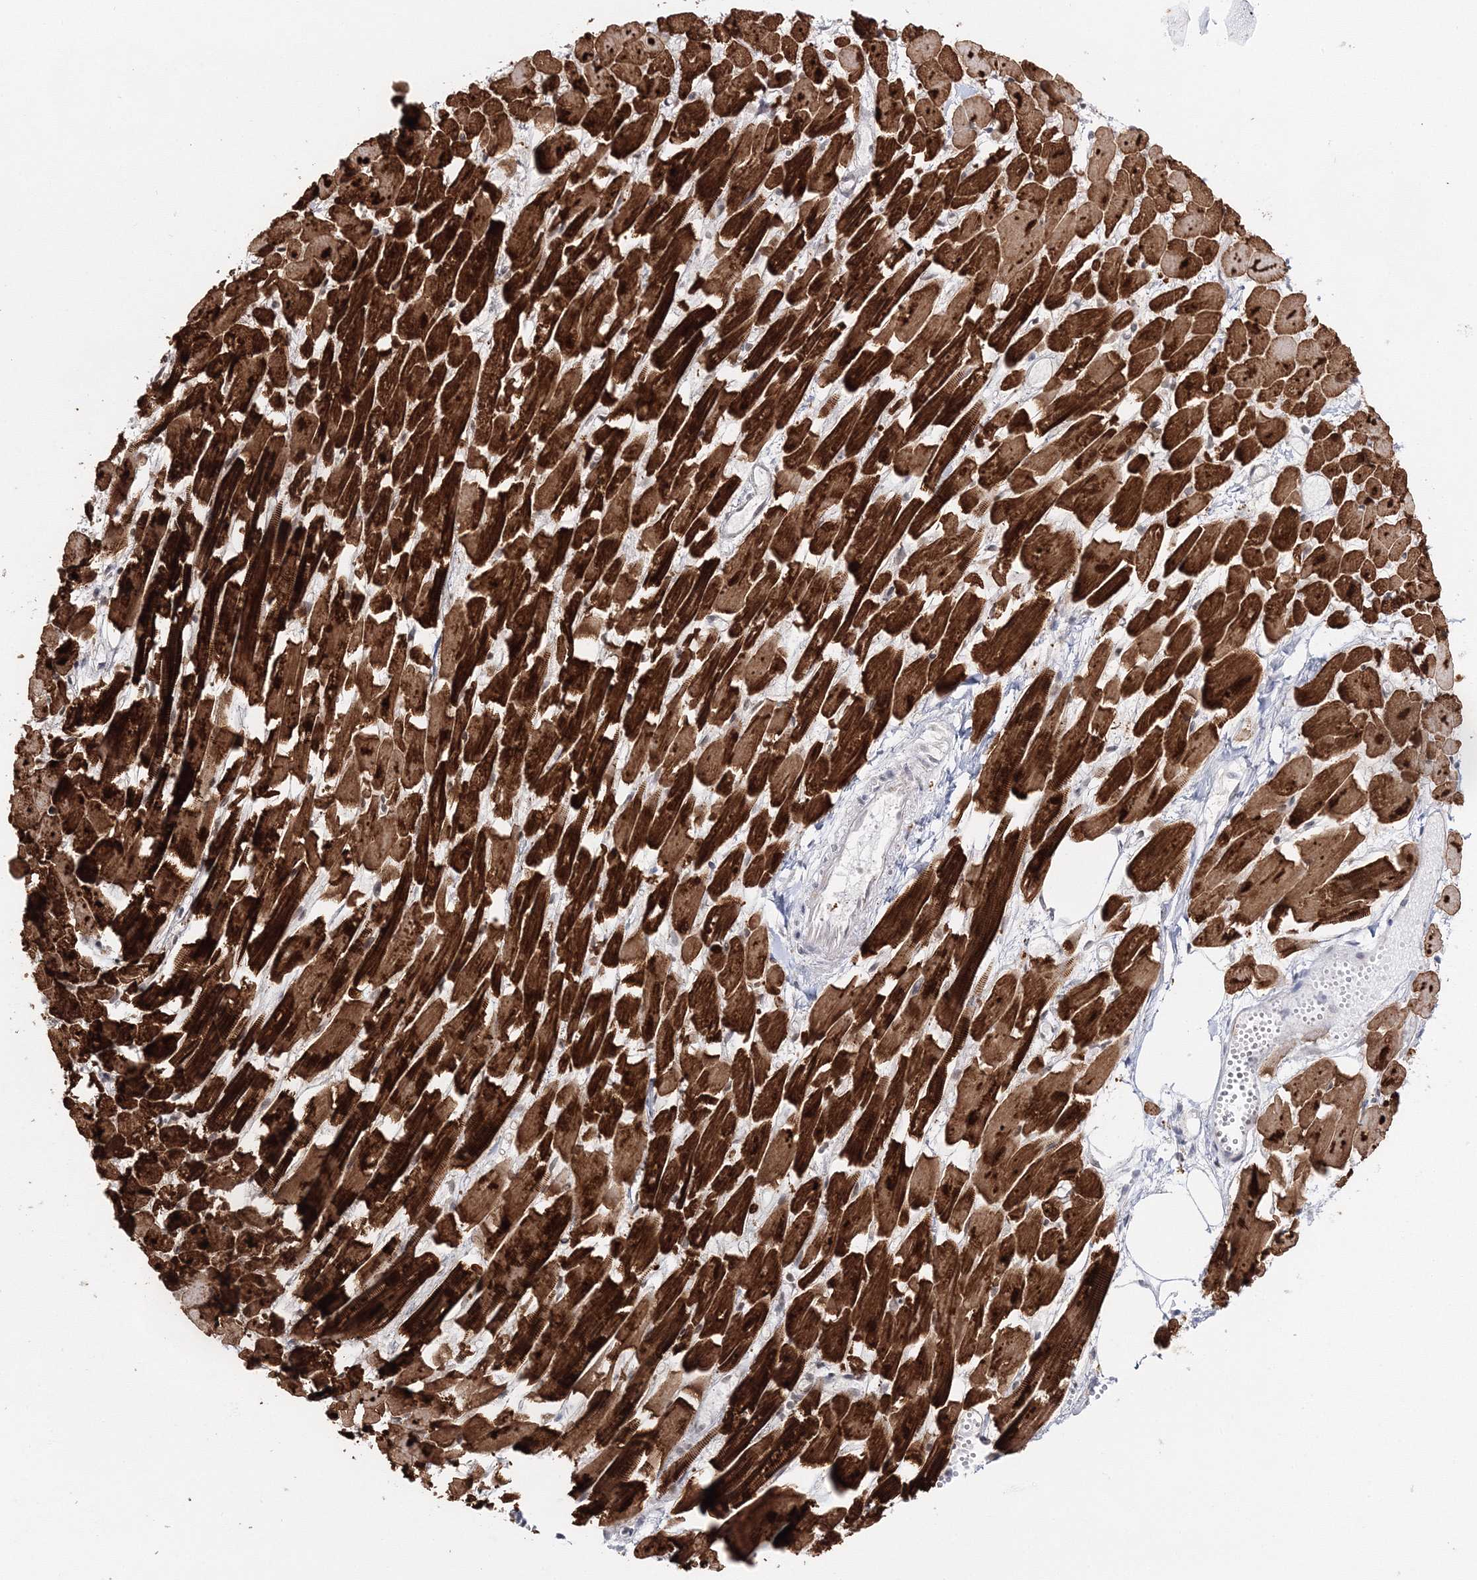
{"staining": {"intensity": "strong", "quantity": ">75%", "location": "cytoplasmic/membranous"}, "tissue": "heart muscle", "cell_type": "Cardiomyocytes", "image_type": "normal", "snomed": [{"axis": "morphology", "description": "Normal tissue, NOS"}, {"axis": "topography", "description": "Heart"}], "caption": "A photomicrograph of heart muscle stained for a protein shows strong cytoplasmic/membranous brown staining in cardiomyocytes. The staining was performed using DAB (3,3'-diaminobenzidine) to visualize the protein expression in brown, while the nuclei were stained in blue with hematoxylin (Magnification: 20x).", "gene": "MYOZ2", "patient": {"sex": "female", "age": 64}}